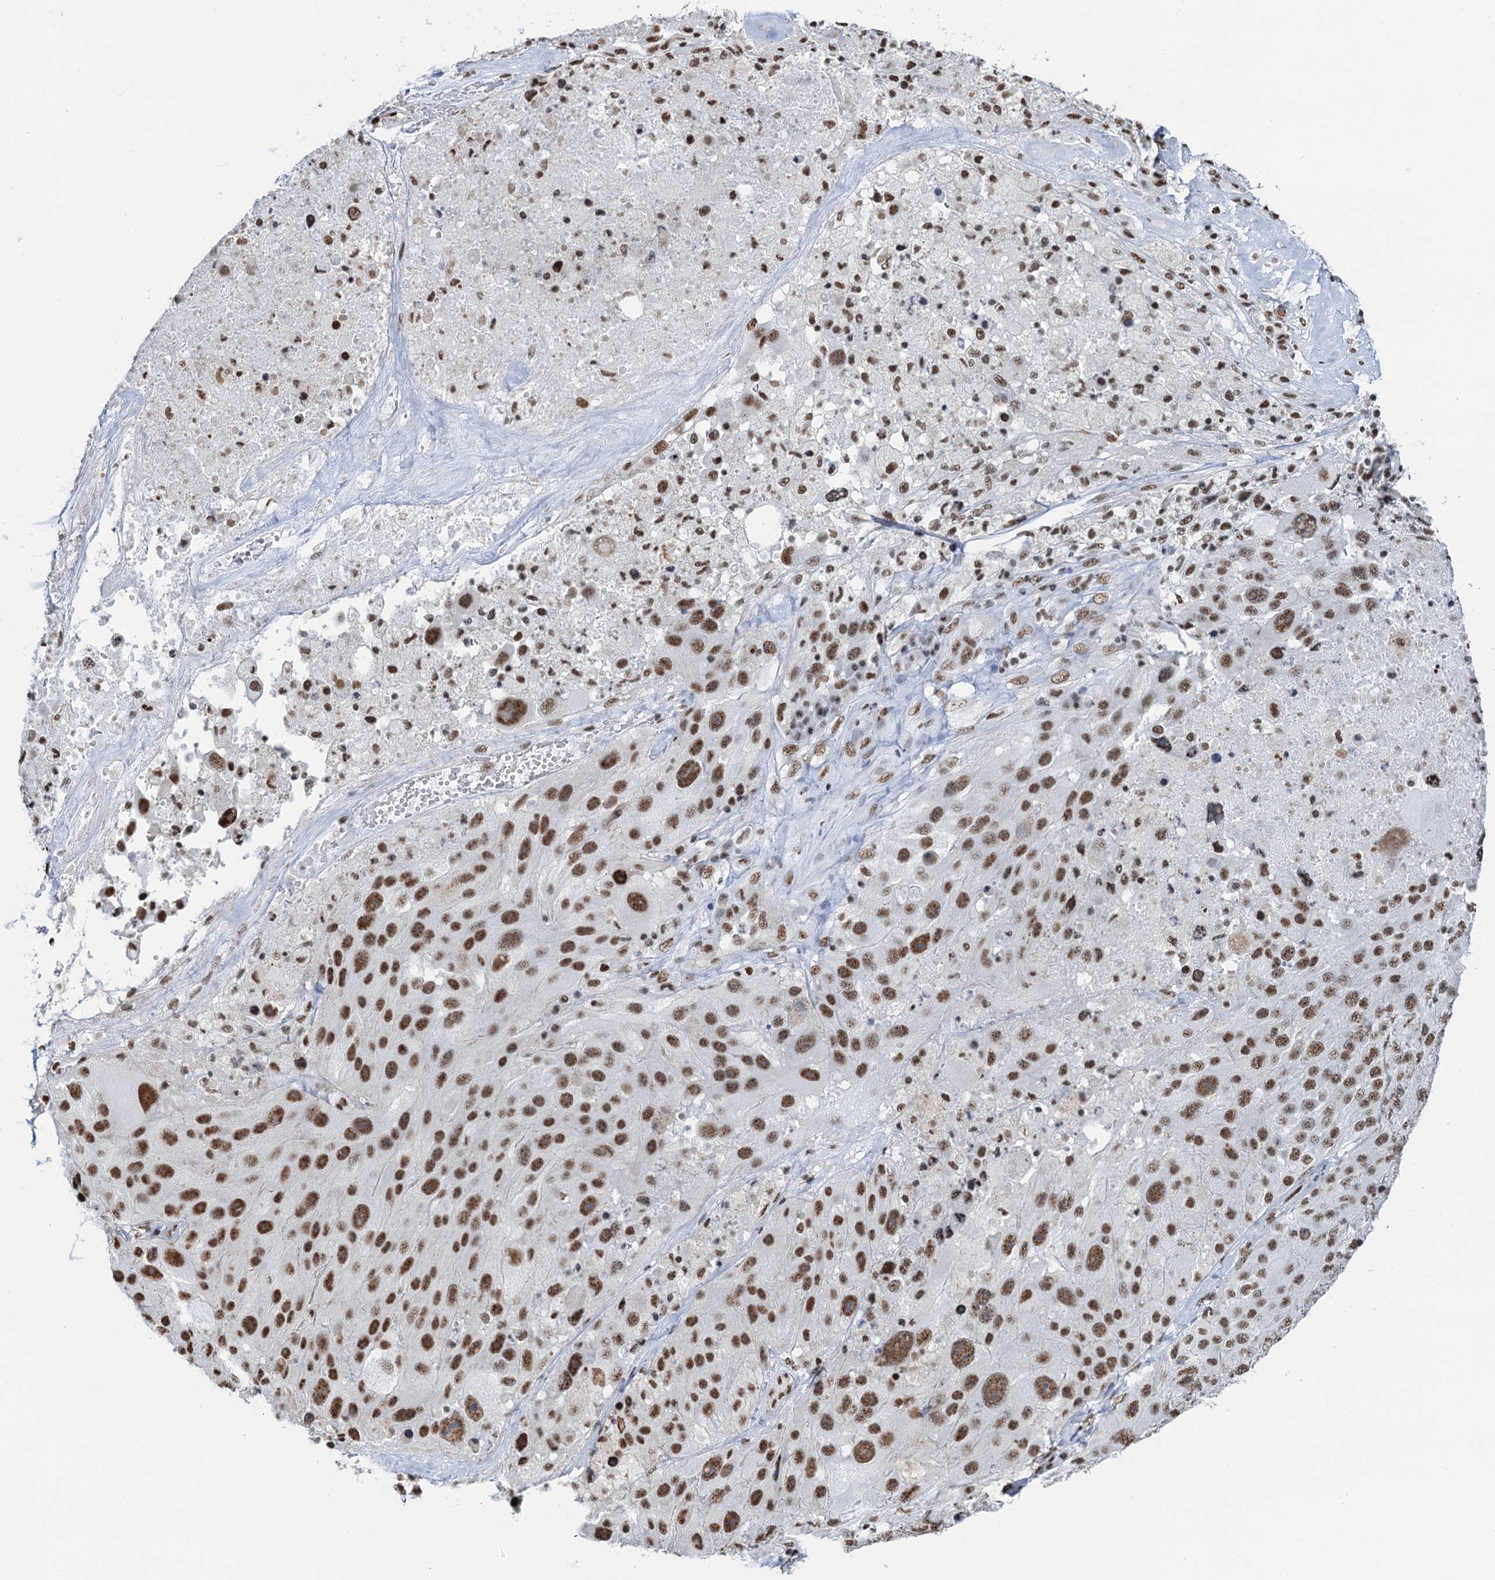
{"staining": {"intensity": "moderate", "quantity": ">75%", "location": "nuclear"}, "tissue": "melanoma", "cell_type": "Tumor cells", "image_type": "cancer", "snomed": [{"axis": "morphology", "description": "Malignant melanoma, Metastatic site"}, {"axis": "topography", "description": "Lymph node"}], "caption": "Immunohistochemistry (IHC) of melanoma exhibits medium levels of moderate nuclear expression in approximately >75% of tumor cells.", "gene": "ZNF609", "patient": {"sex": "male", "age": 62}}